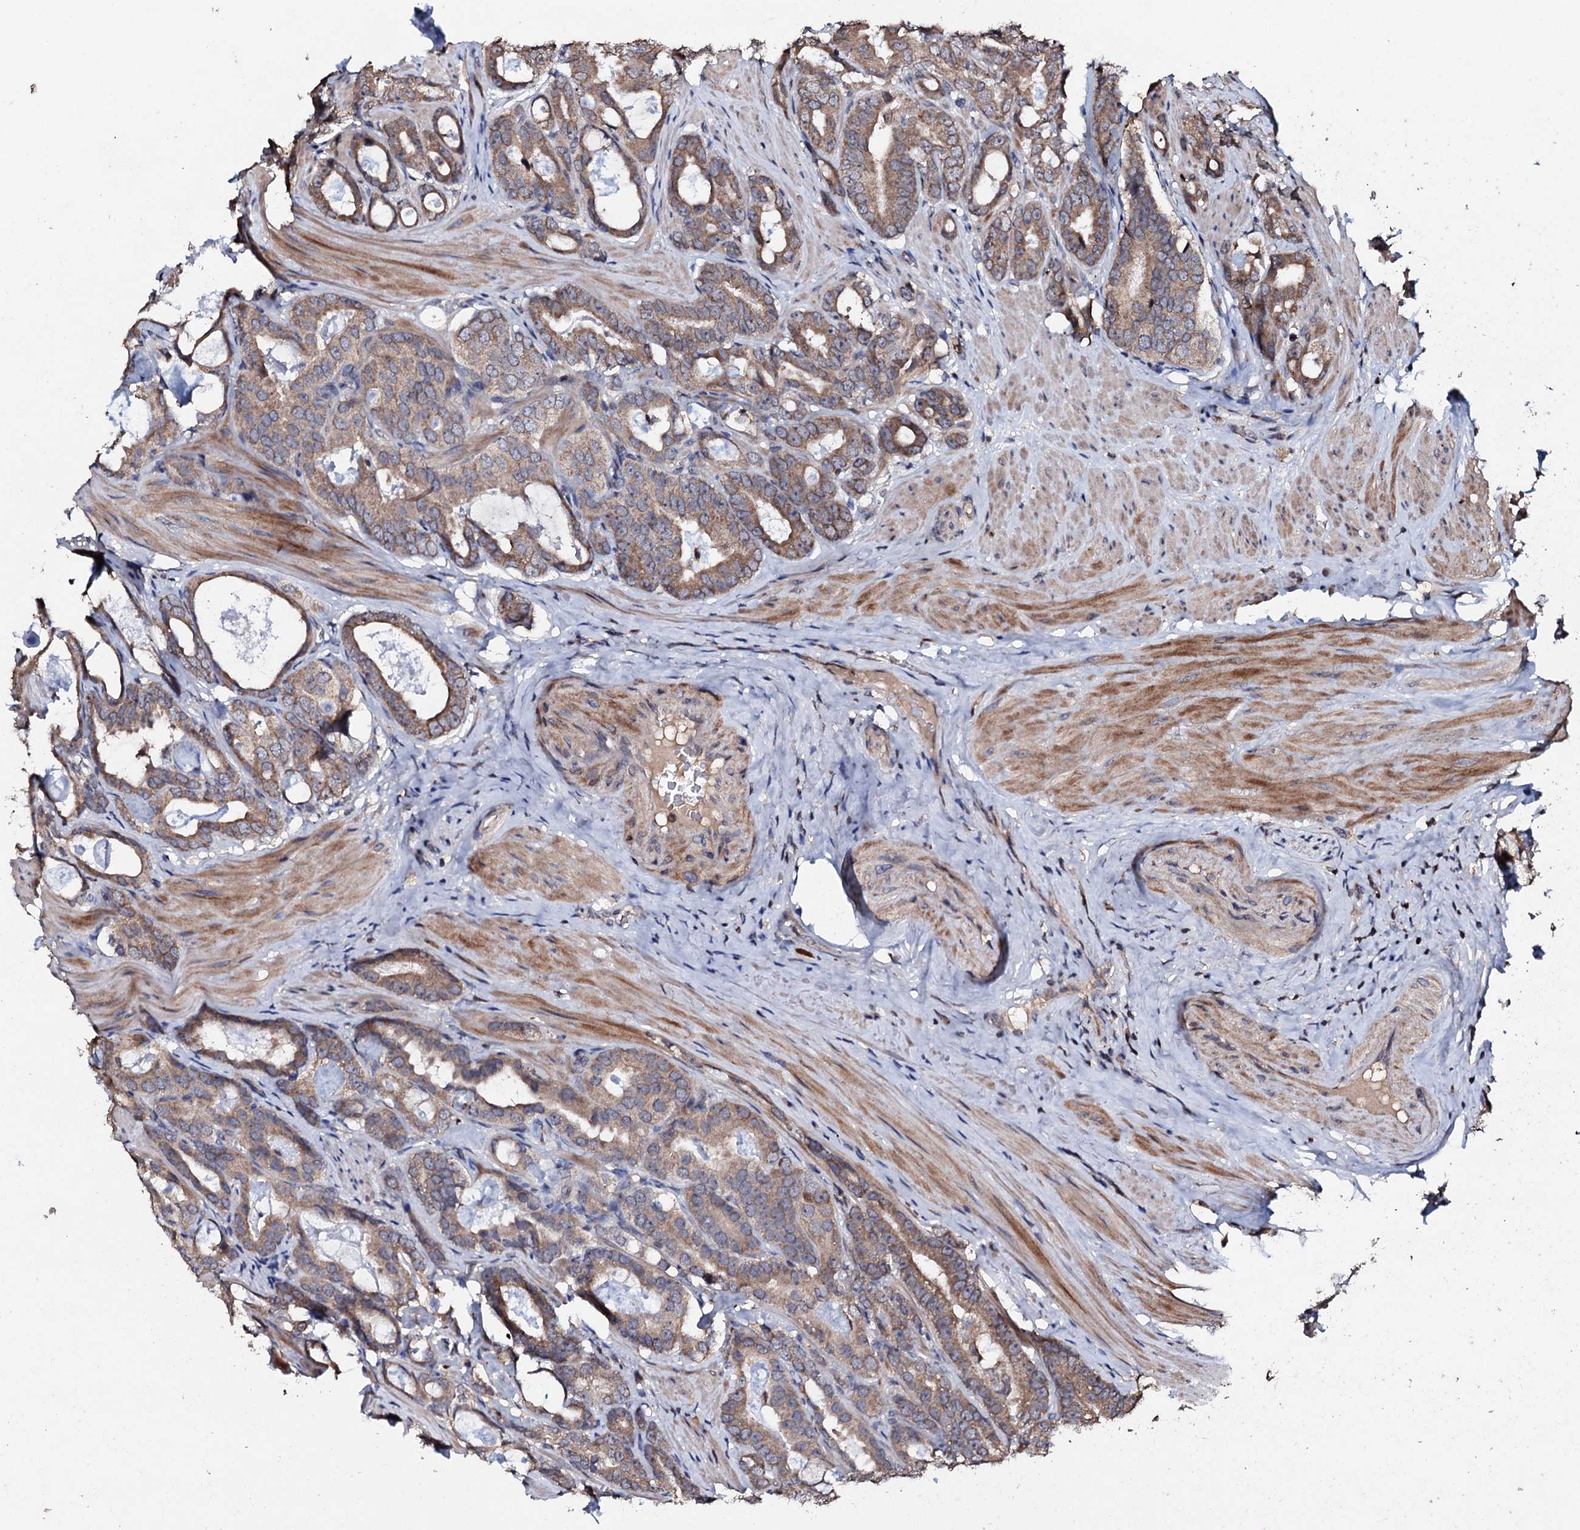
{"staining": {"intensity": "moderate", "quantity": ">75%", "location": "cytoplasmic/membranous"}, "tissue": "prostate cancer", "cell_type": "Tumor cells", "image_type": "cancer", "snomed": [{"axis": "morphology", "description": "Adenocarcinoma, Low grade"}, {"axis": "topography", "description": "Prostate"}], "caption": "An immunohistochemistry (IHC) image of neoplastic tissue is shown. Protein staining in brown labels moderate cytoplasmic/membranous positivity in prostate cancer (low-grade adenocarcinoma) within tumor cells. (Stains: DAB (3,3'-diaminobenzidine) in brown, nuclei in blue, Microscopy: brightfield microscopy at high magnification).", "gene": "SDHAF2", "patient": {"sex": "male", "age": 71}}